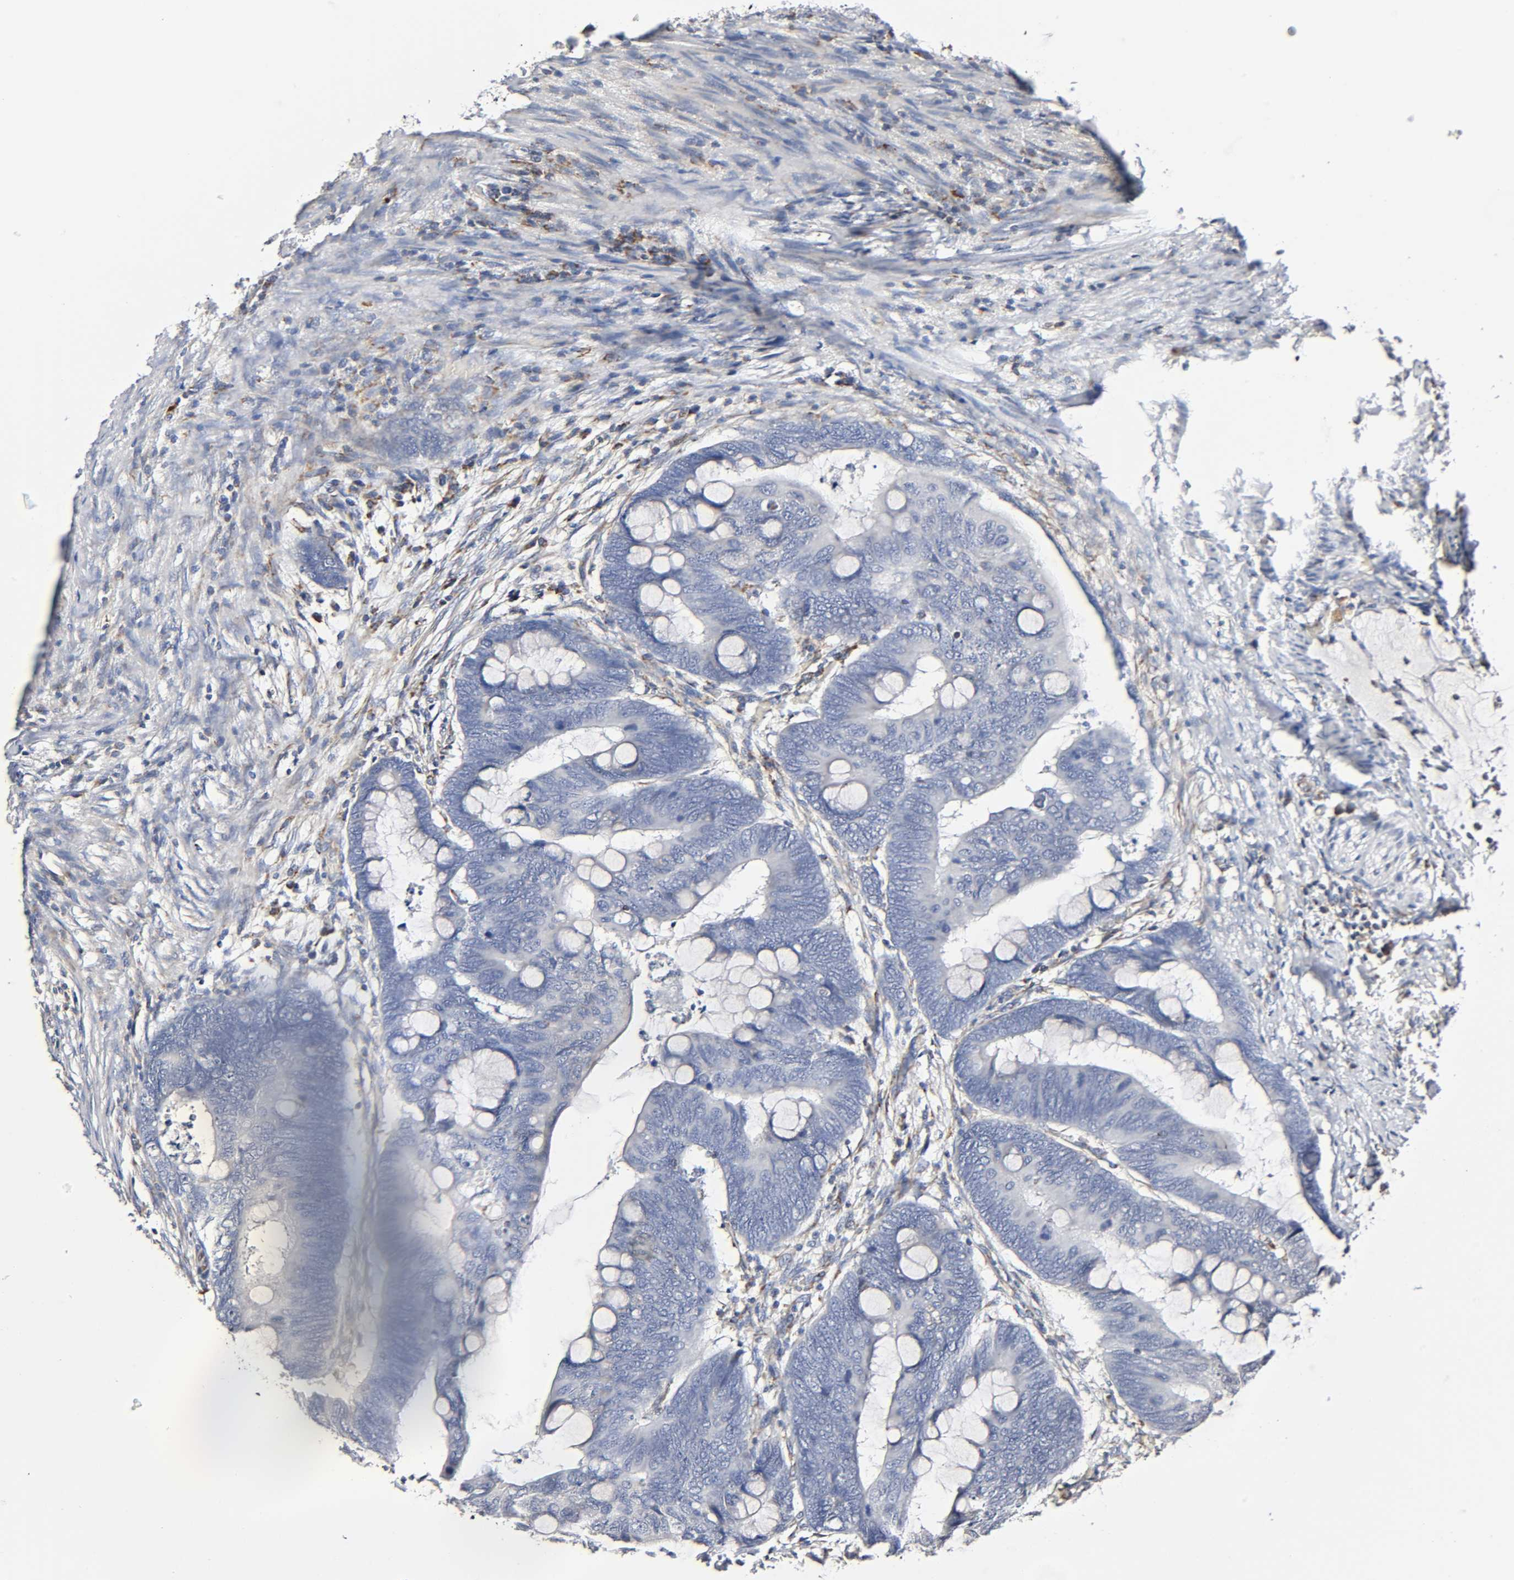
{"staining": {"intensity": "negative", "quantity": "none", "location": "none"}, "tissue": "colorectal cancer", "cell_type": "Tumor cells", "image_type": "cancer", "snomed": [{"axis": "morphology", "description": "Normal tissue, NOS"}, {"axis": "morphology", "description": "Adenocarcinoma, NOS"}, {"axis": "topography", "description": "Rectum"}, {"axis": "topography", "description": "Peripheral nerve tissue"}], "caption": "This is an immunohistochemistry (IHC) image of human colorectal cancer. There is no staining in tumor cells.", "gene": "BAK1", "patient": {"sex": "male", "age": 92}}